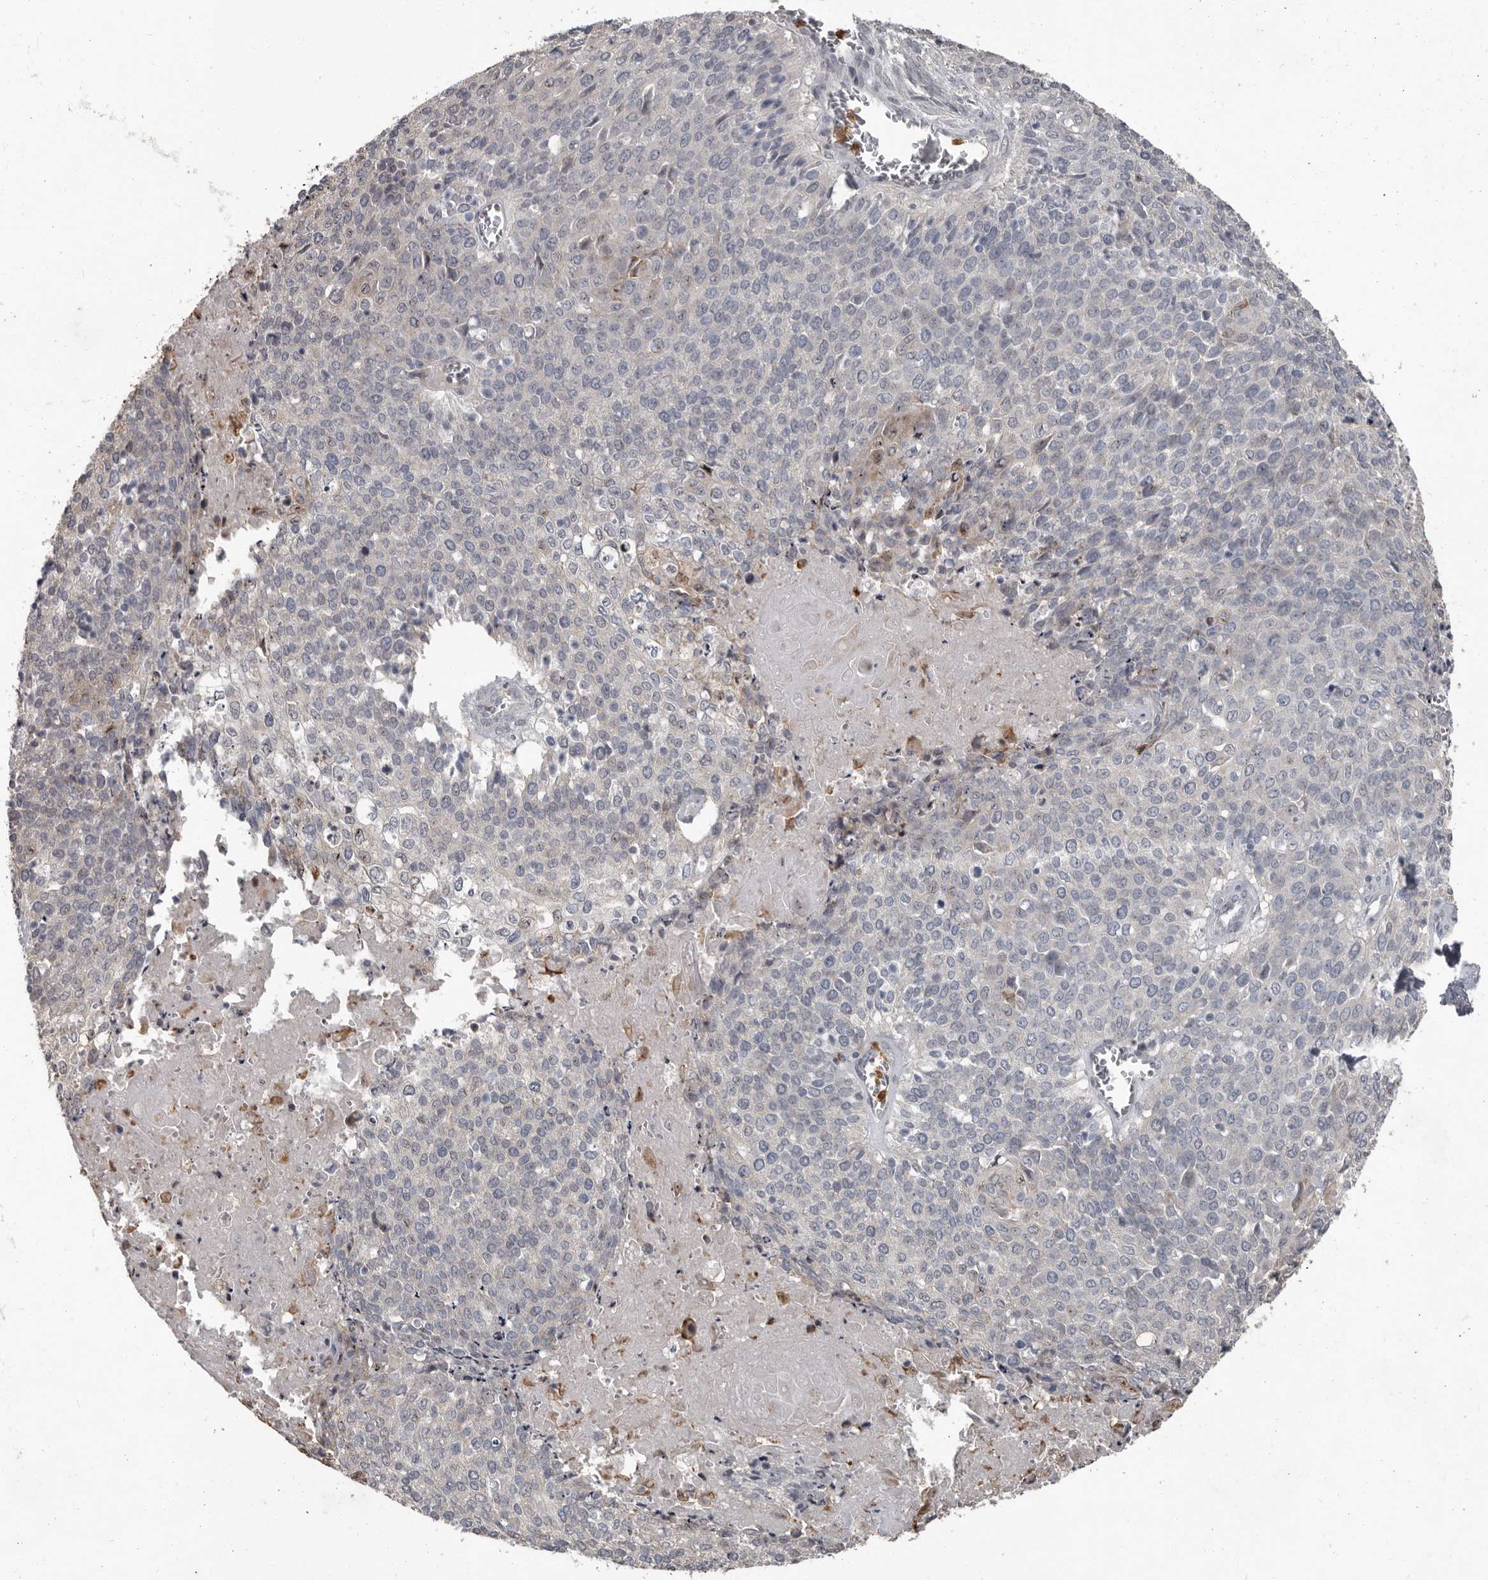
{"staining": {"intensity": "negative", "quantity": "none", "location": "none"}, "tissue": "cervical cancer", "cell_type": "Tumor cells", "image_type": "cancer", "snomed": [{"axis": "morphology", "description": "Squamous cell carcinoma, NOS"}, {"axis": "topography", "description": "Cervix"}], "caption": "There is no significant expression in tumor cells of cervical cancer (squamous cell carcinoma).", "gene": "GPR157", "patient": {"sex": "female", "age": 39}}